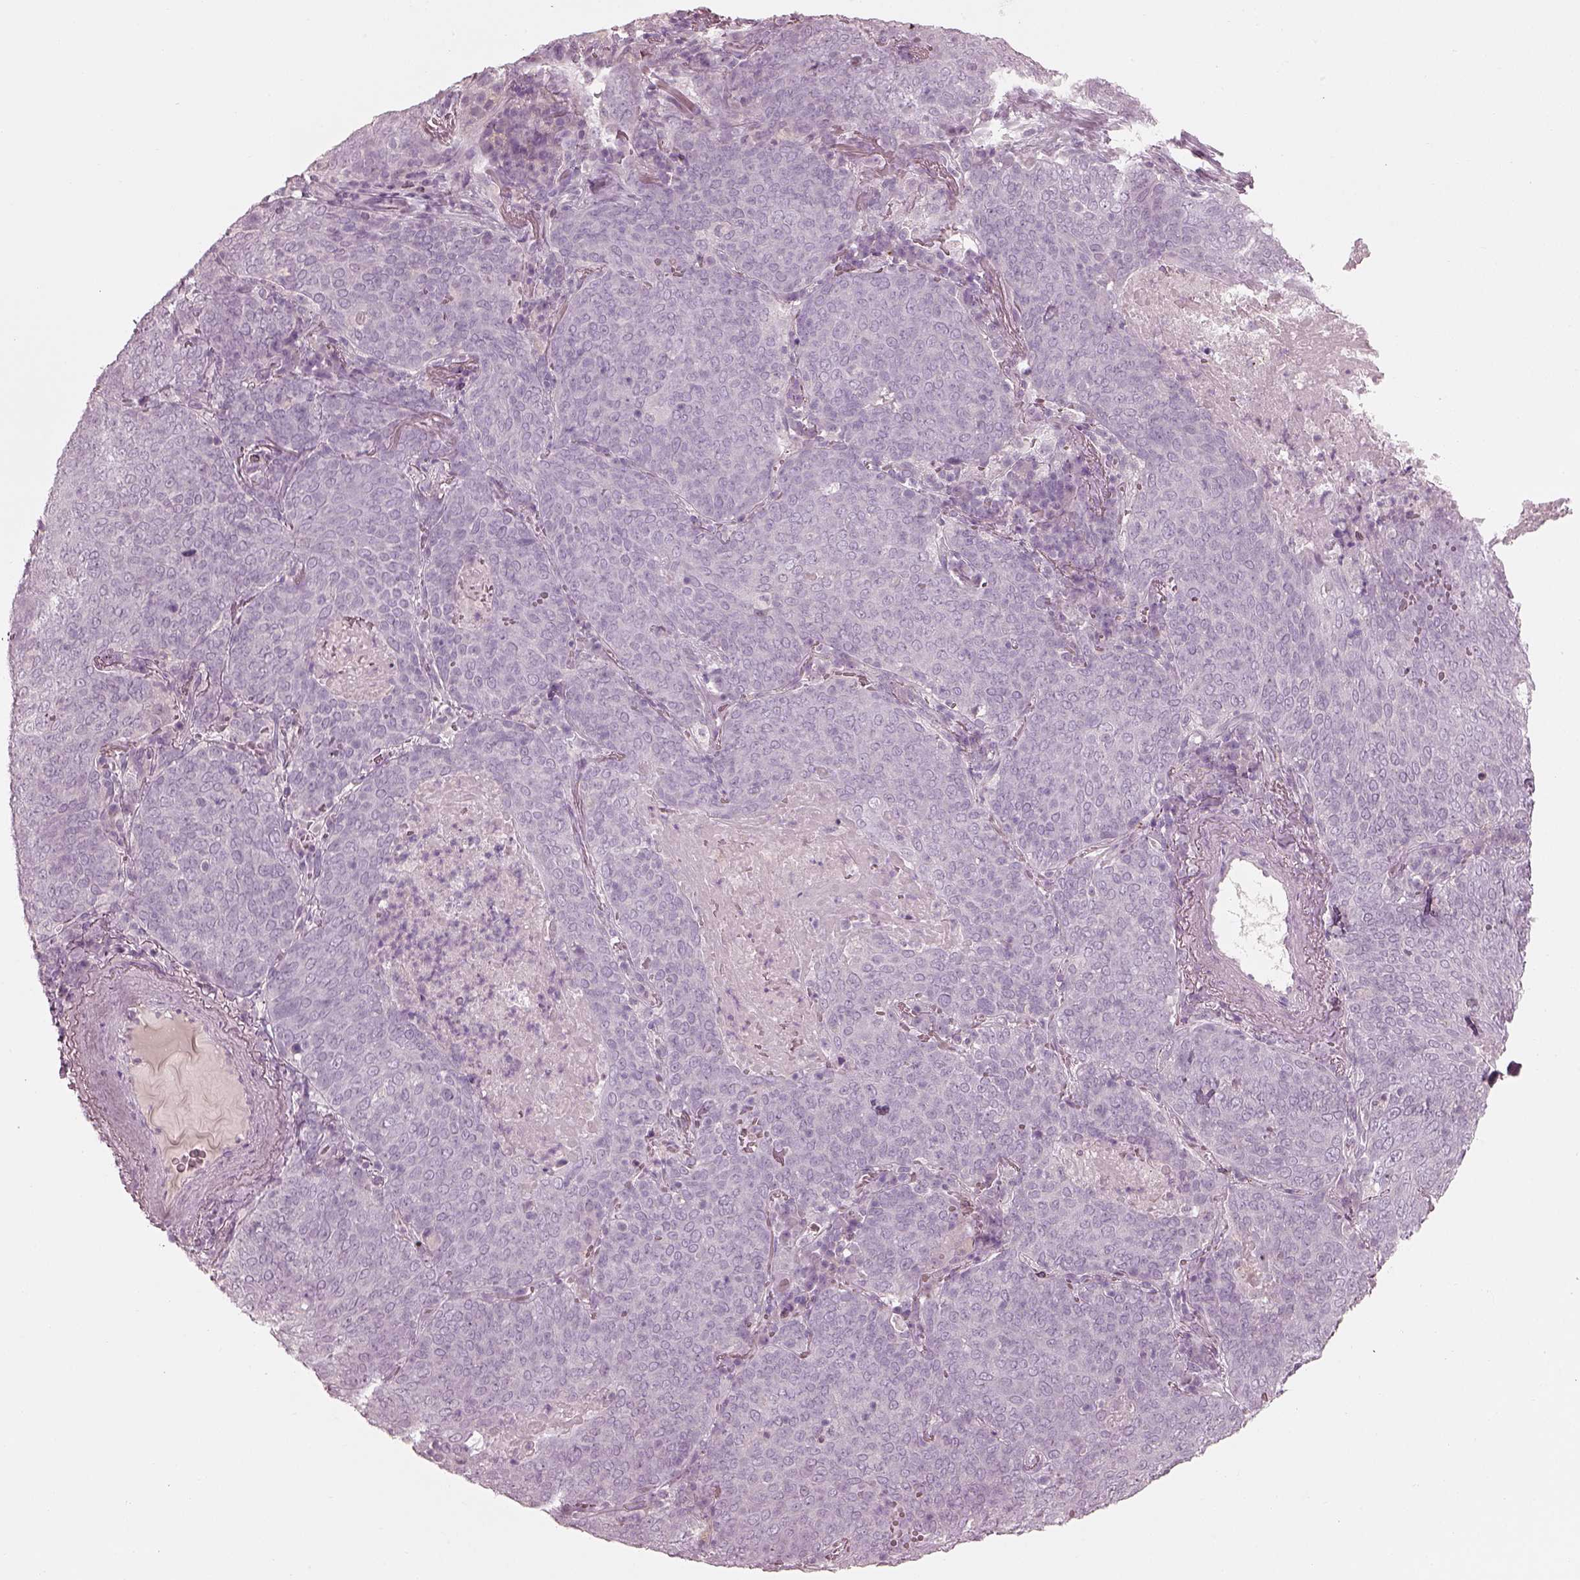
{"staining": {"intensity": "negative", "quantity": "none", "location": "none"}, "tissue": "lung cancer", "cell_type": "Tumor cells", "image_type": "cancer", "snomed": [{"axis": "morphology", "description": "Squamous cell carcinoma, NOS"}, {"axis": "topography", "description": "Lung"}], "caption": "Lung cancer (squamous cell carcinoma) was stained to show a protein in brown. There is no significant expression in tumor cells. The staining was performed using DAB to visualize the protein expression in brown, while the nuclei were stained in blue with hematoxylin (Magnification: 20x).", "gene": "RSPH9", "patient": {"sex": "male", "age": 82}}